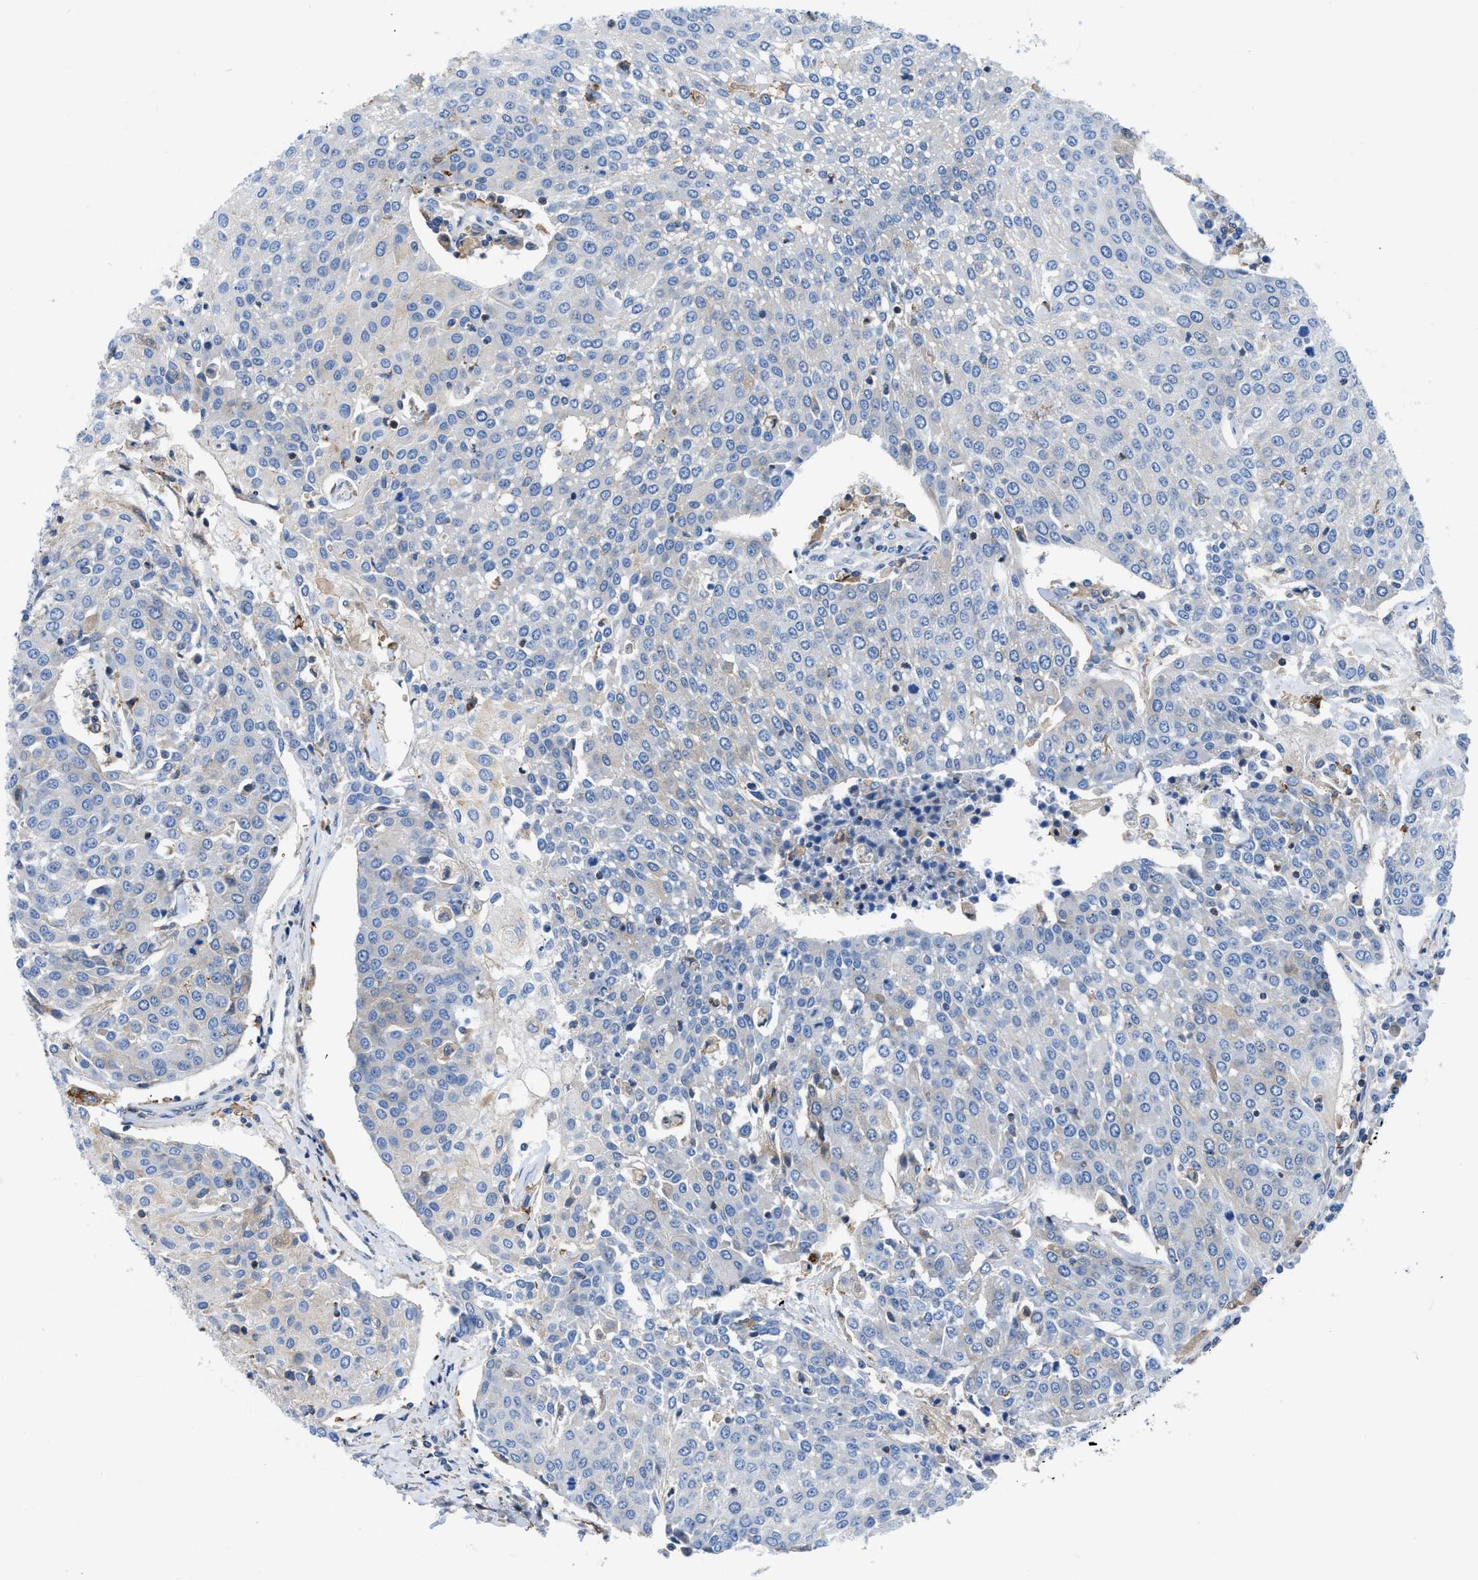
{"staining": {"intensity": "negative", "quantity": "none", "location": "none"}, "tissue": "urothelial cancer", "cell_type": "Tumor cells", "image_type": "cancer", "snomed": [{"axis": "morphology", "description": "Urothelial carcinoma, High grade"}, {"axis": "topography", "description": "Urinary bladder"}], "caption": "Urothelial cancer stained for a protein using immunohistochemistry (IHC) reveals no expression tumor cells.", "gene": "ATP6V0D1", "patient": {"sex": "female", "age": 85}}